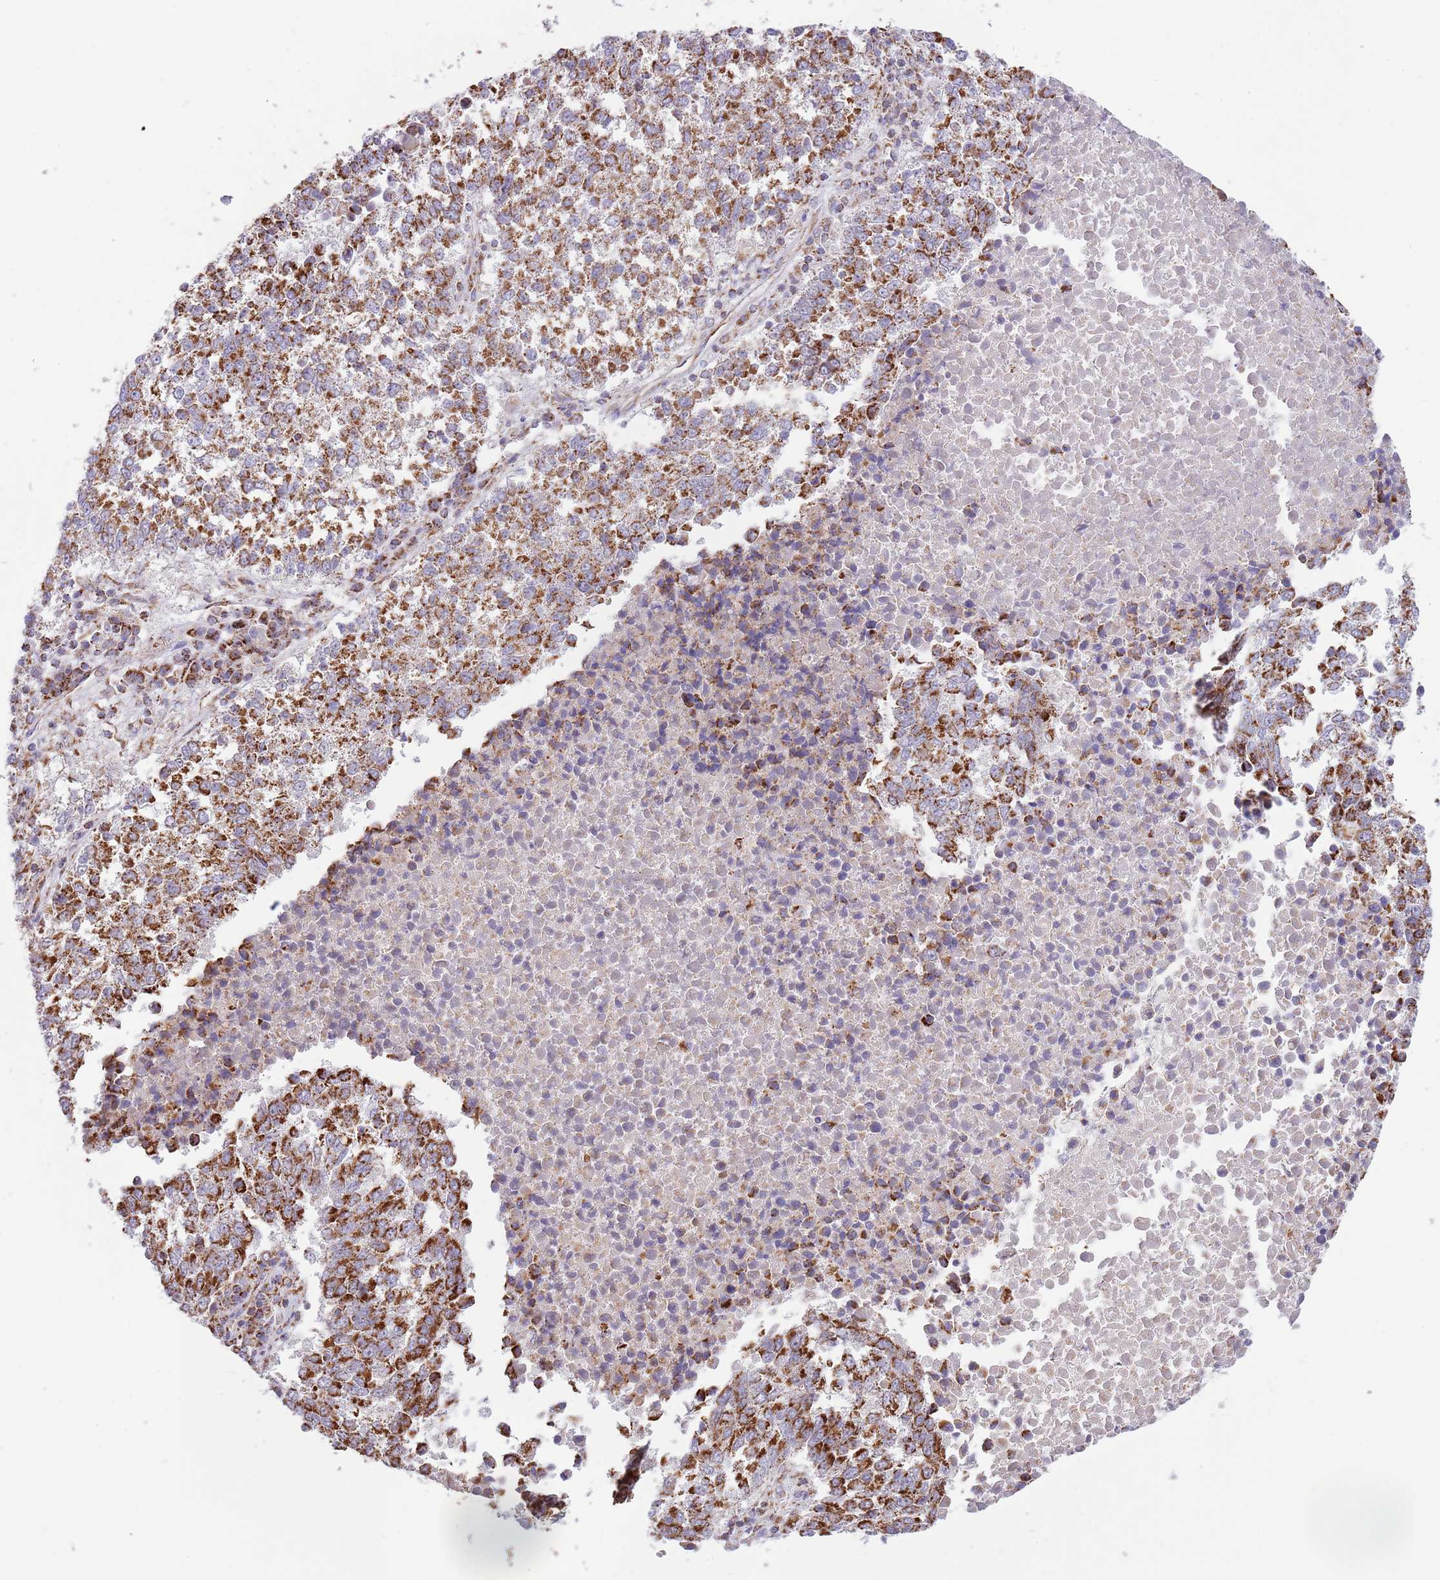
{"staining": {"intensity": "strong", "quantity": ">75%", "location": "cytoplasmic/membranous"}, "tissue": "lung cancer", "cell_type": "Tumor cells", "image_type": "cancer", "snomed": [{"axis": "morphology", "description": "Squamous cell carcinoma, NOS"}, {"axis": "topography", "description": "Lung"}], "caption": "A micrograph showing strong cytoplasmic/membranous expression in approximately >75% of tumor cells in squamous cell carcinoma (lung), as visualized by brown immunohistochemical staining.", "gene": "LHX6", "patient": {"sex": "male", "age": 73}}